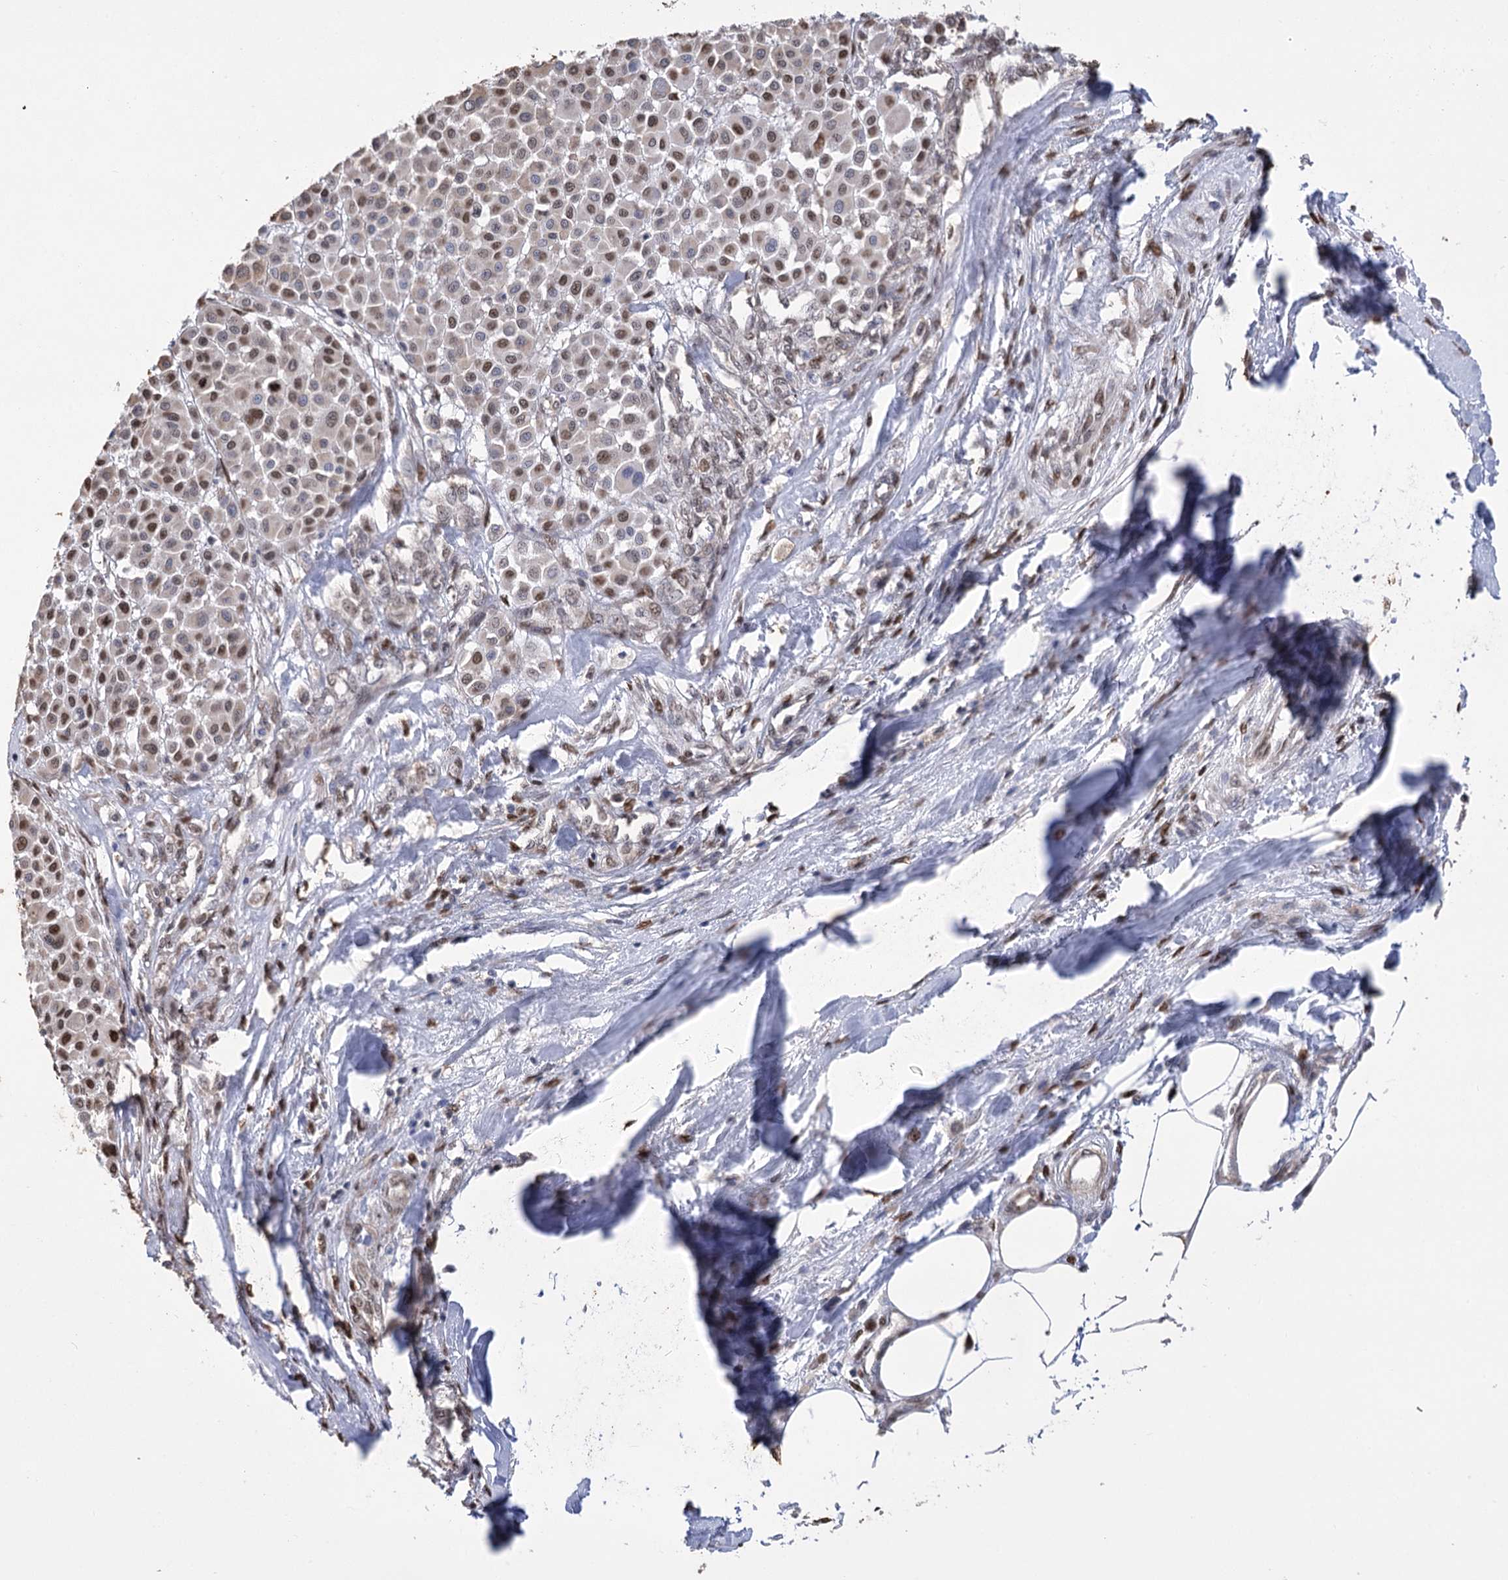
{"staining": {"intensity": "moderate", "quantity": ">75%", "location": "nuclear"}, "tissue": "melanoma", "cell_type": "Tumor cells", "image_type": "cancer", "snomed": [{"axis": "morphology", "description": "Malignant melanoma, Metastatic site"}, {"axis": "topography", "description": "Soft tissue"}], "caption": "A brown stain labels moderate nuclear expression of a protein in human melanoma tumor cells.", "gene": "NFU1", "patient": {"sex": "male", "age": 41}}